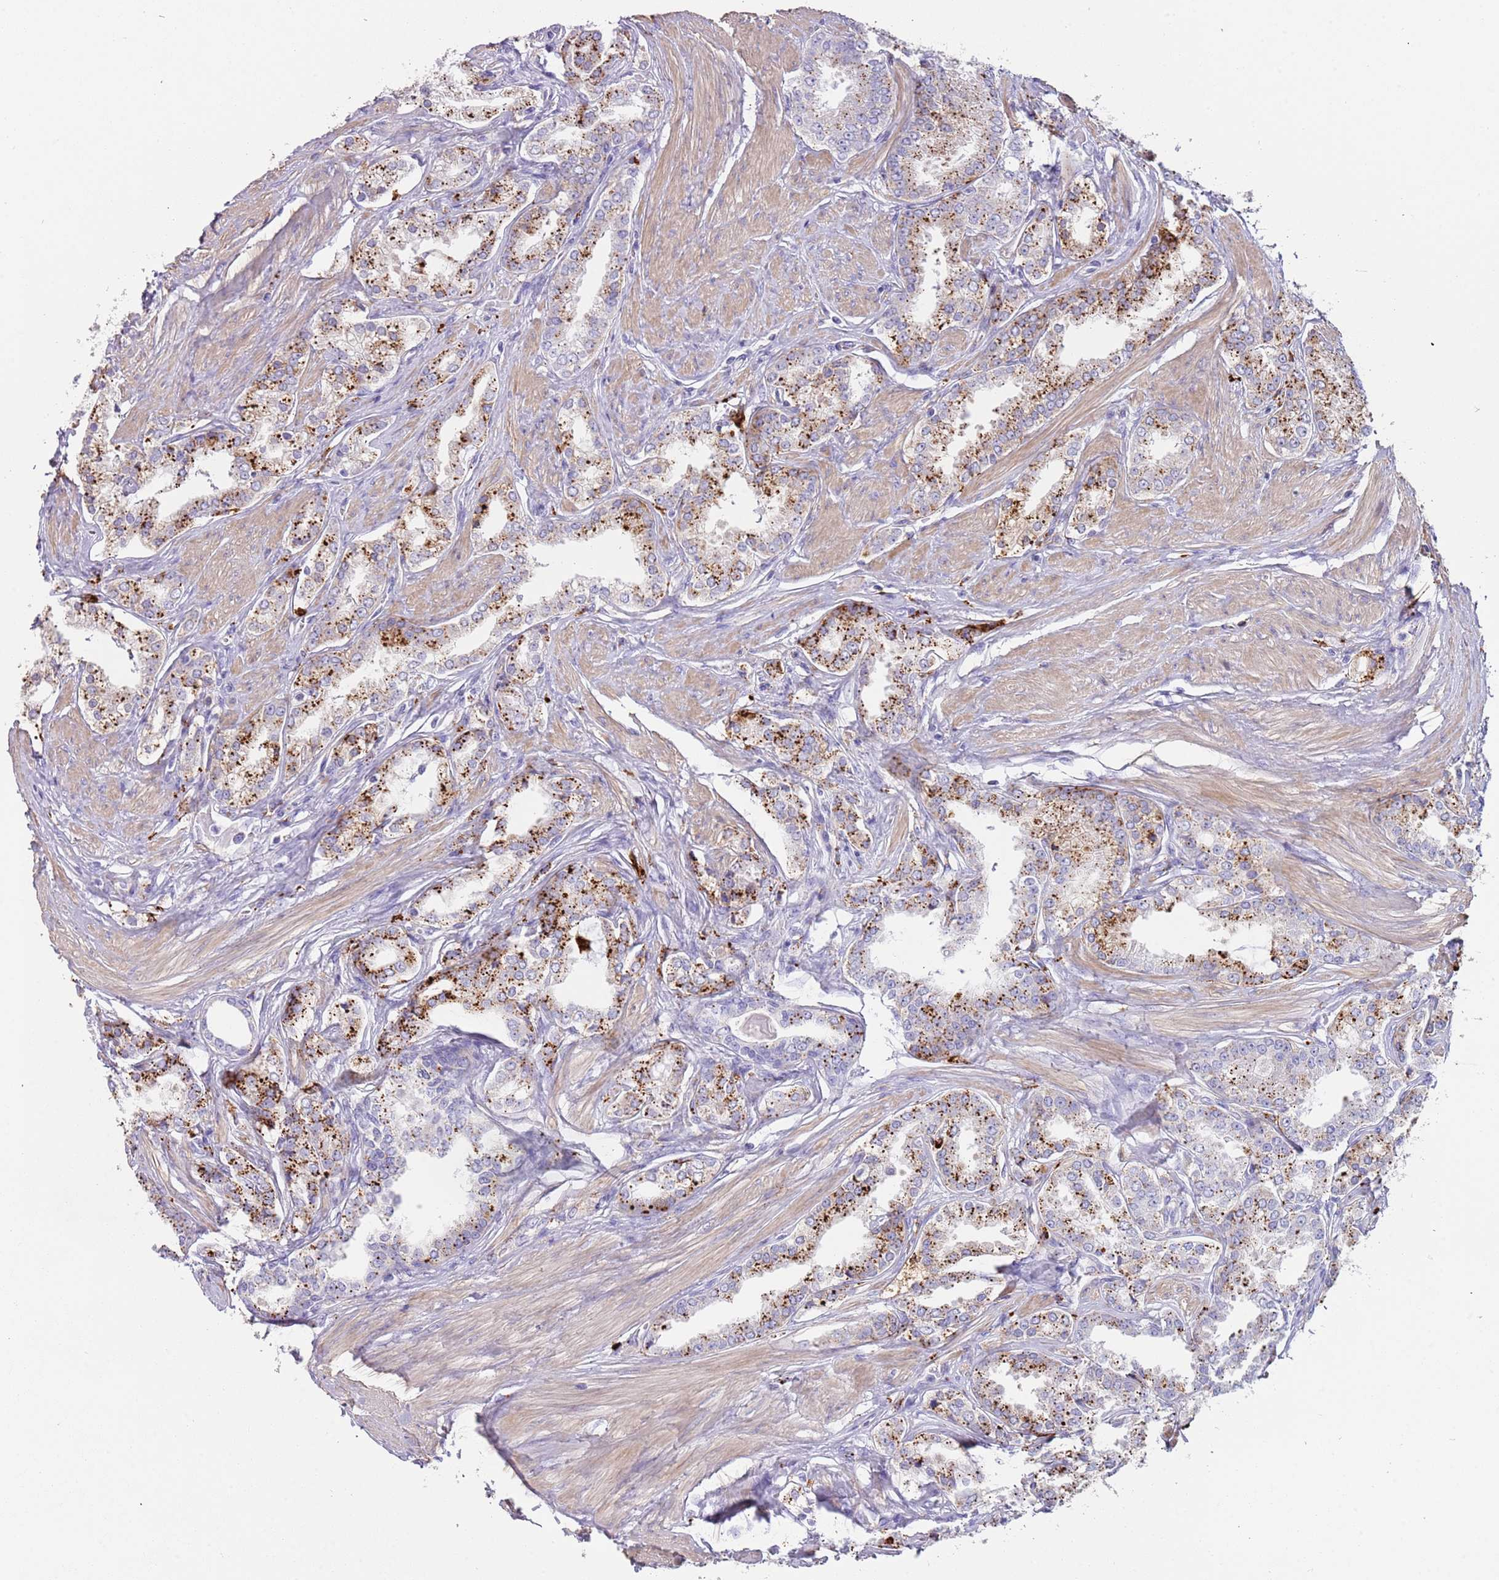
{"staining": {"intensity": "strong", "quantity": "25%-75%", "location": "cytoplasmic/membranous"}, "tissue": "prostate cancer", "cell_type": "Tumor cells", "image_type": "cancer", "snomed": [{"axis": "morphology", "description": "Adenocarcinoma, High grade"}, {"axis": "topography", "description": "Prostate"}], "caption": "Approximately 25%-75% of tumor cells in human prostate cancer reveal strong cytoplasmic/membranous protein positivity as visualized by brown immunohistochemical staining.", "gene": "LRRN3", "patient": {"sex": "male", "age": 71}}